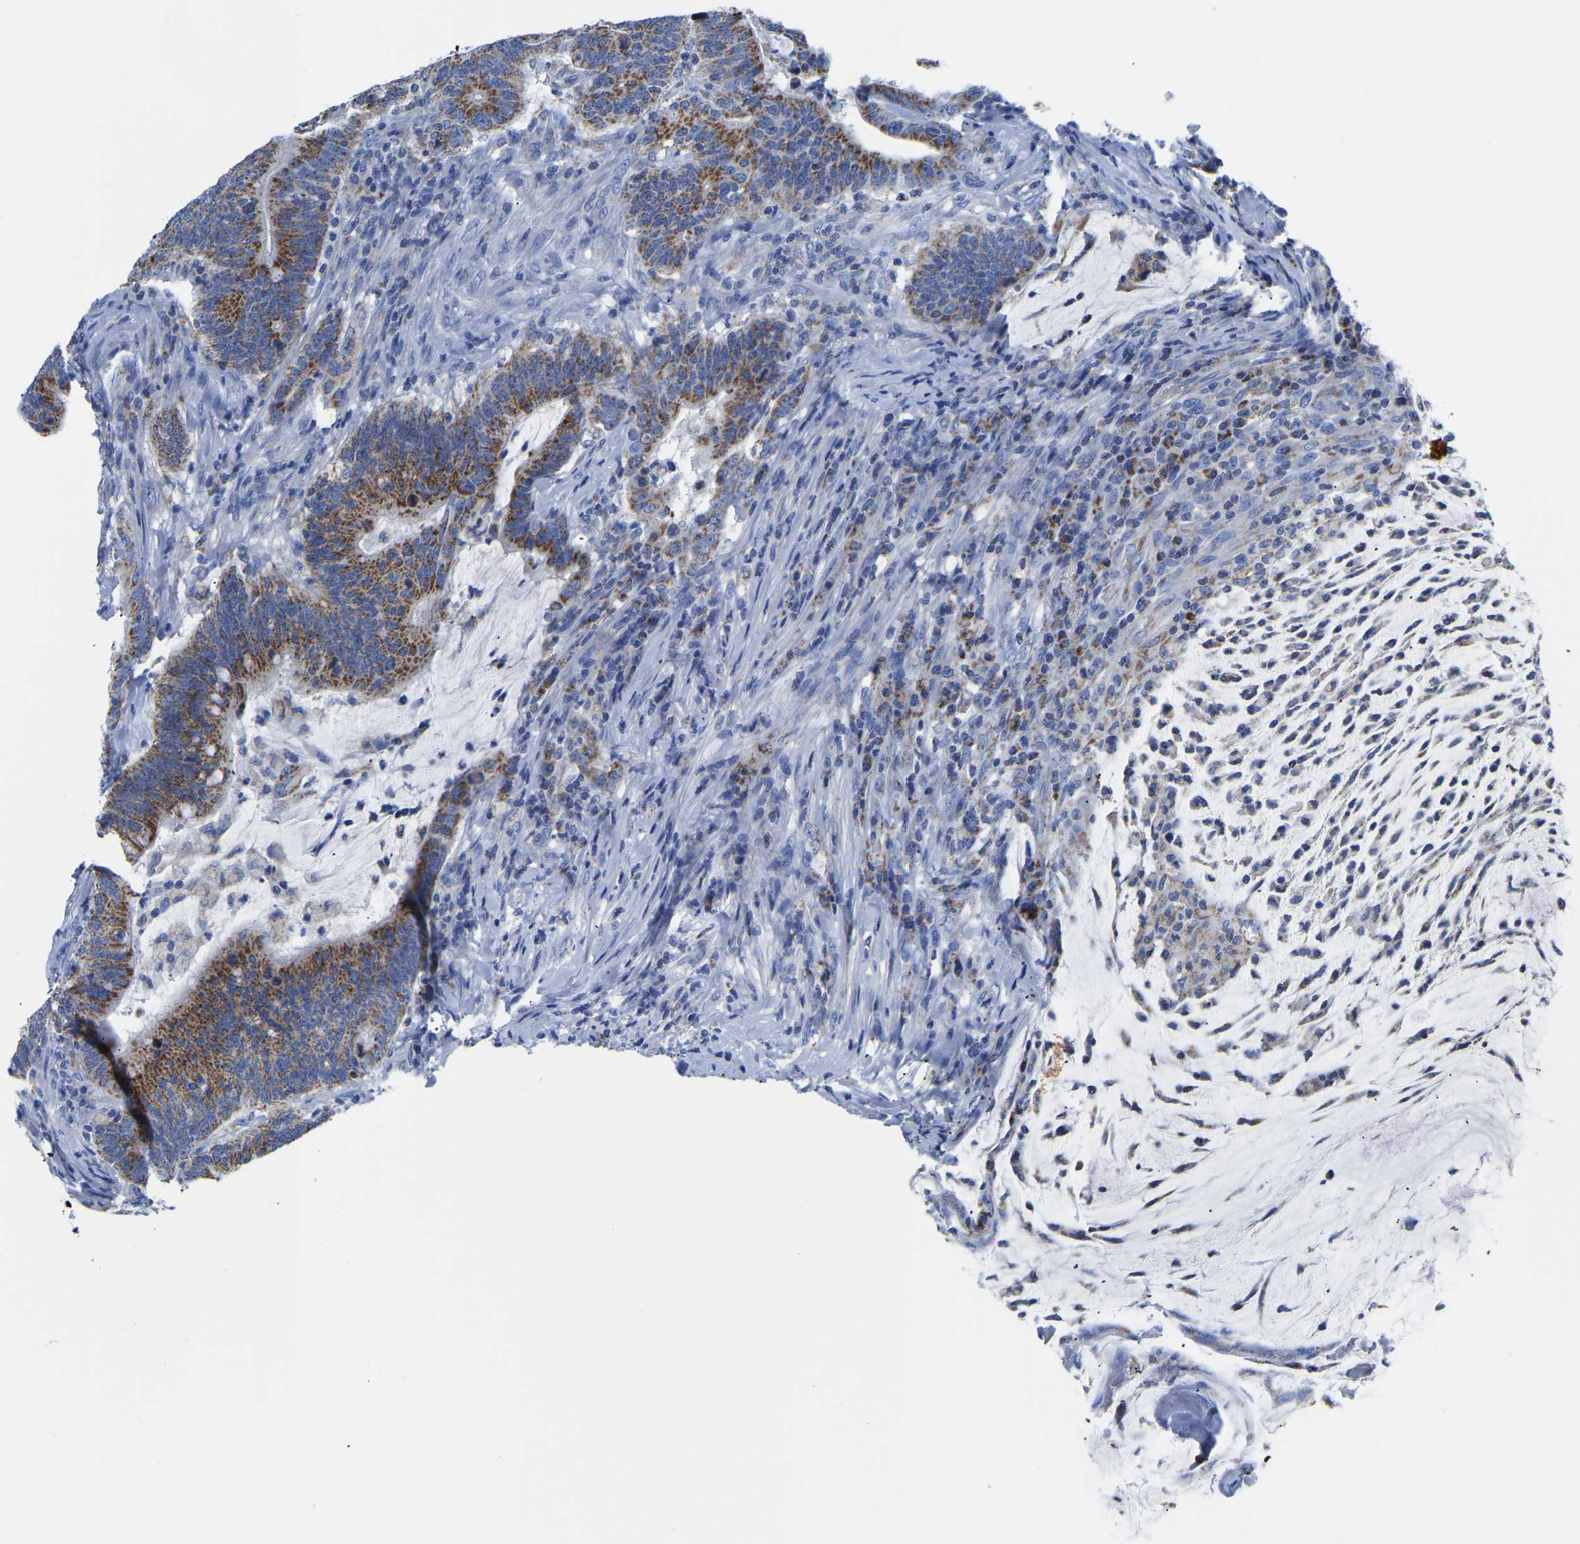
{"staining": {"intensity": "strong", "quantity": ">75%", "location": "cytoplasmic/membranous"}, "tissue": "colorectal cancer", "cell_type": "Tumor cells", "image_type": "cancer", "snomed": [{"axis": "morphology", "description": "Normal tissue, NOS"}, {"axis": "morphology", "description": "Adenocarcinoma, NOS"}, {"axis": "topography", "description": "Colon"}], "caption": "Brown immunohistochemical staining in adenocarcinoma (colorectal) shows strong cytoplasmic/membranous staining in approximately >75% of tumor cells. The staining is performed using DAB brown chromogen to label protein expression. The nuclei are counter-stained blue using hematoxylin.", "gene": "ETFA", "patient": {"sex": "female", "age": 66}}